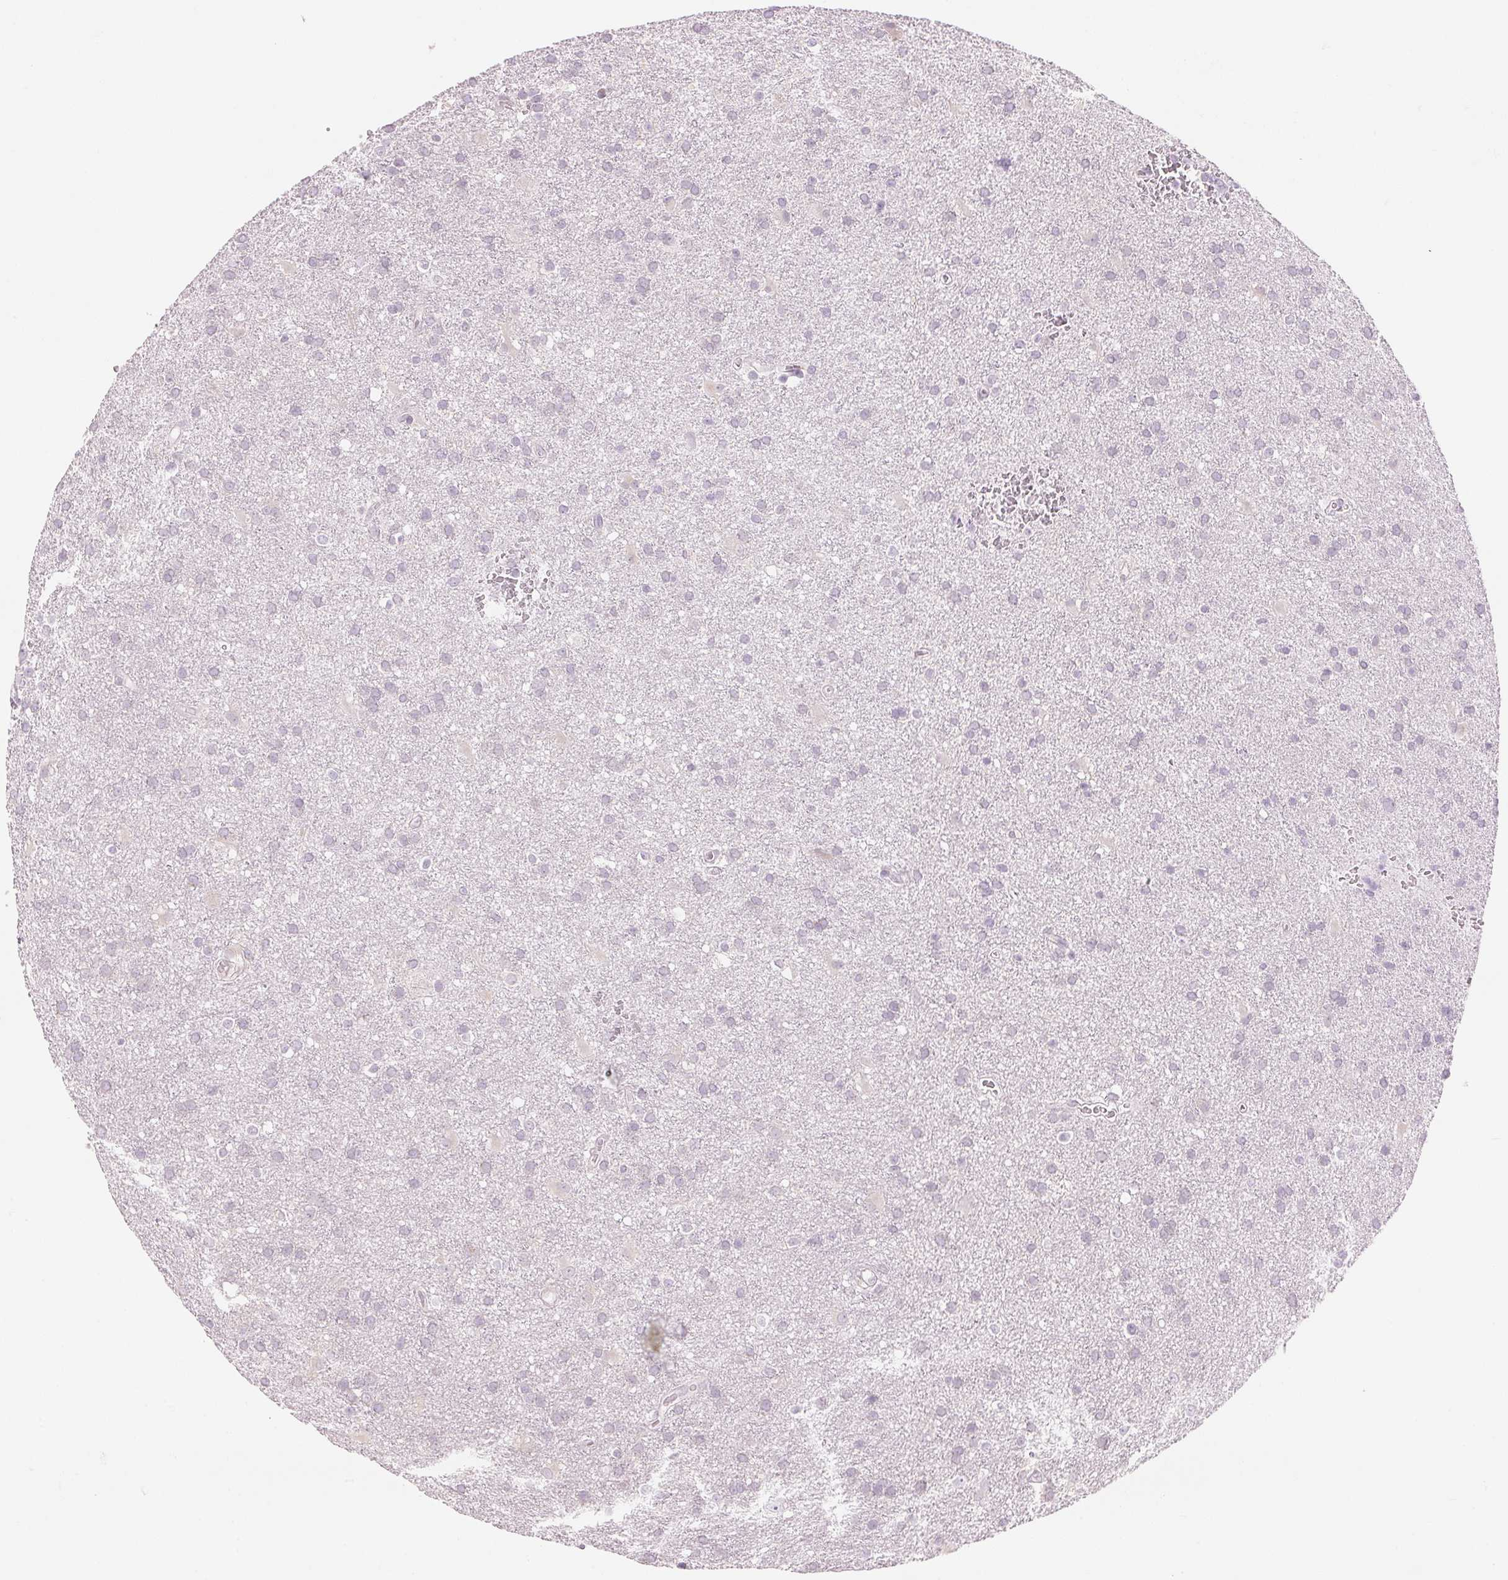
{"staining": {"intensity": "negative", "quantity": "none", "location": "none"}, "tissue": "glioma", "cell_type": "Tumor cells", "image_type": "cancer", "snomed": [{"axis": "morphology", "description": "Glioma, malignant, Low grade"}, {"axis": "topography", "description": "Brain"}], "caption": "This is an IHC micrograph of human malignant glioma (low-grade). There is no positivity in tumor cells.", "gene": "GNMT", "patient": {"sex": "male", "age": 66}}